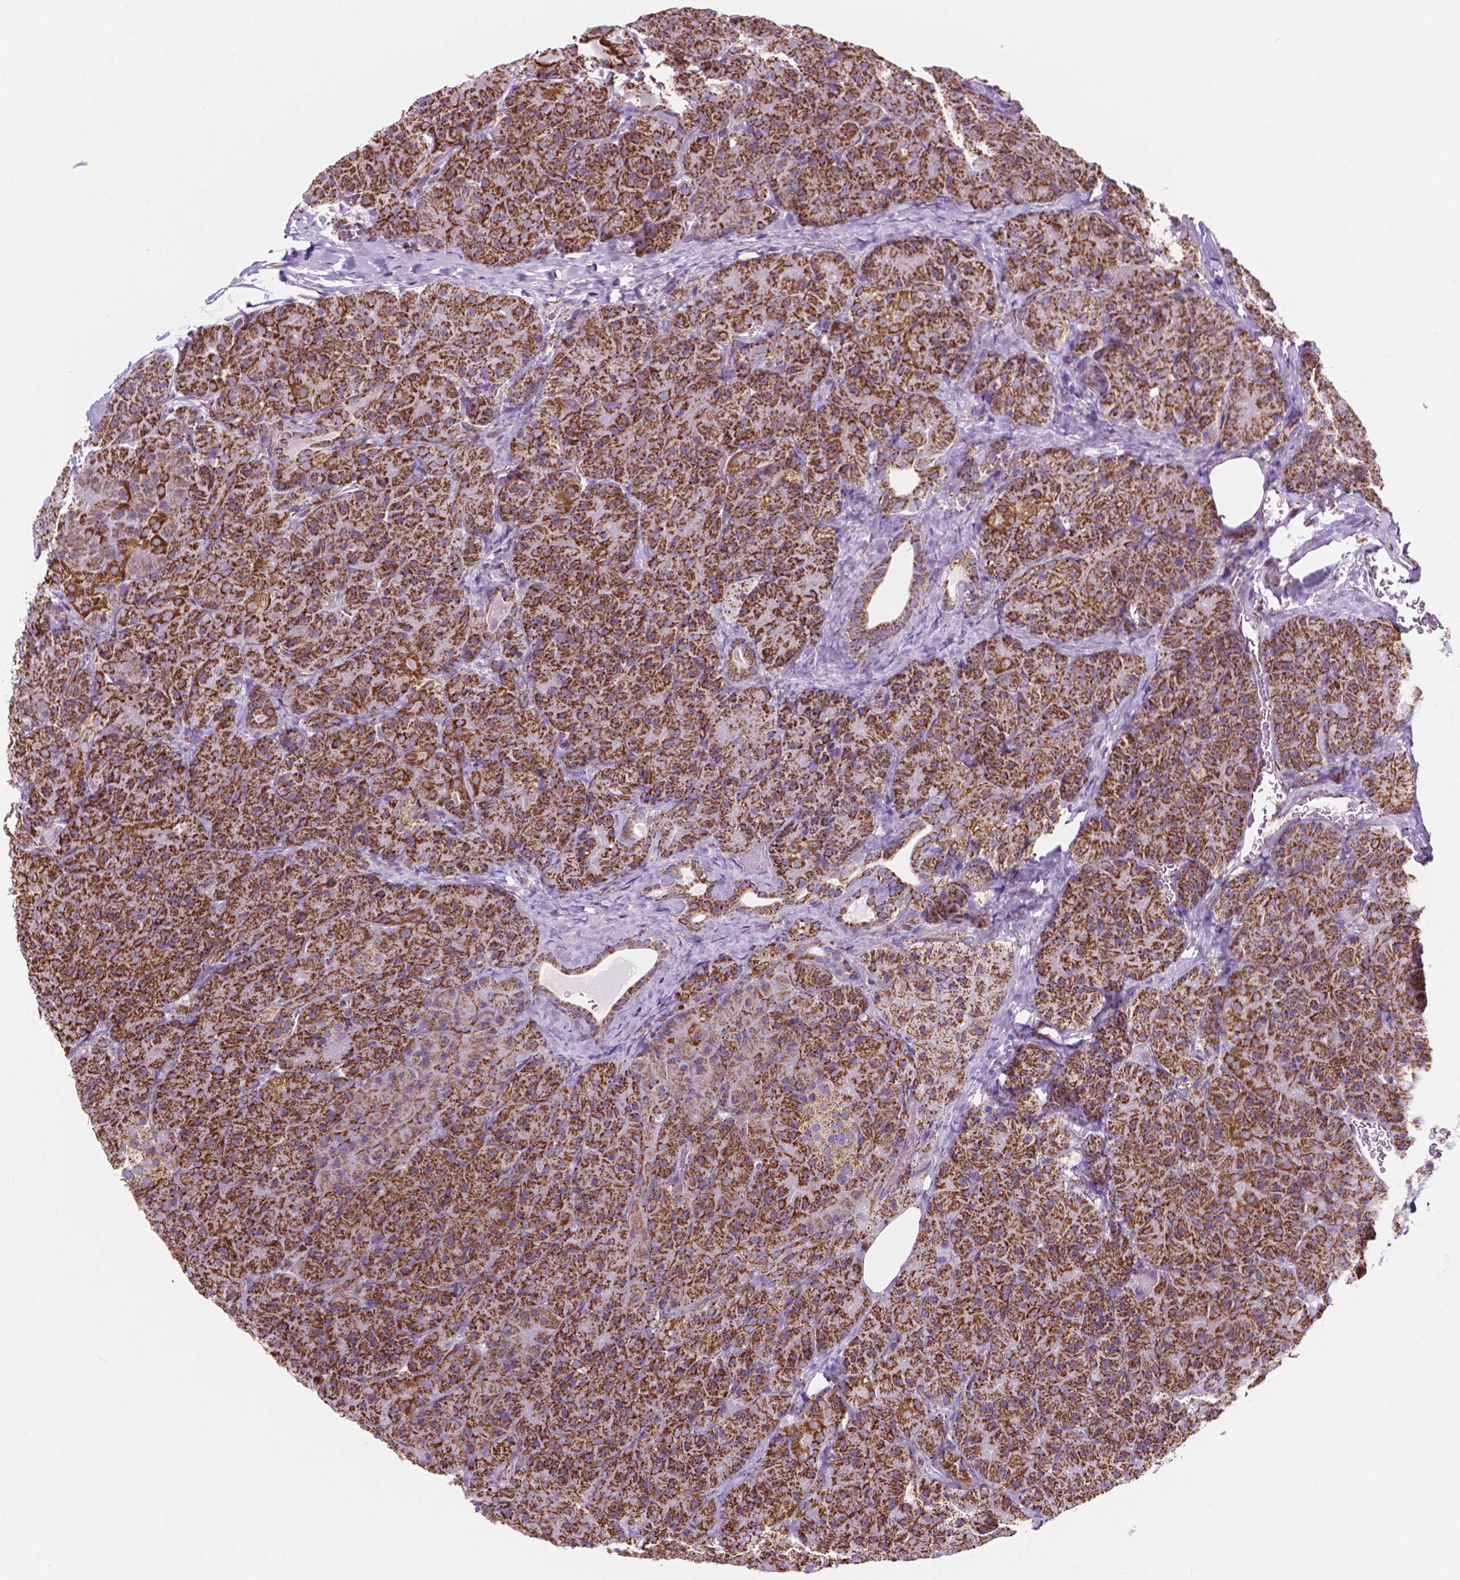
{"staining": {"intensity": "strong", "quantity": ">75%", "location": "cytoplasmic/membranous"}, "tissue": "pancreas", "cell_type": "Exocrine glandular cells", "image_type": "normal", "snomed": [{"axis": "morphology", "description": "Normal tissue, NOS"}, {"axis": "topography", "description": "Pancreas"}], "caption": "Immunohistochemistry (DAB (3,3'-diaminobenzidine)) staining of benign pancreas demonstrates strong cytoplasmic/membranous protein staining in approximately >75% of exocrine glandular cells. (DAB (3,3'-diaminobenzidine) = brown stain, brightfield microscopy at high magnification).", "gene": "RMDN3", "patient": {"sex": "male", "age": 57}}